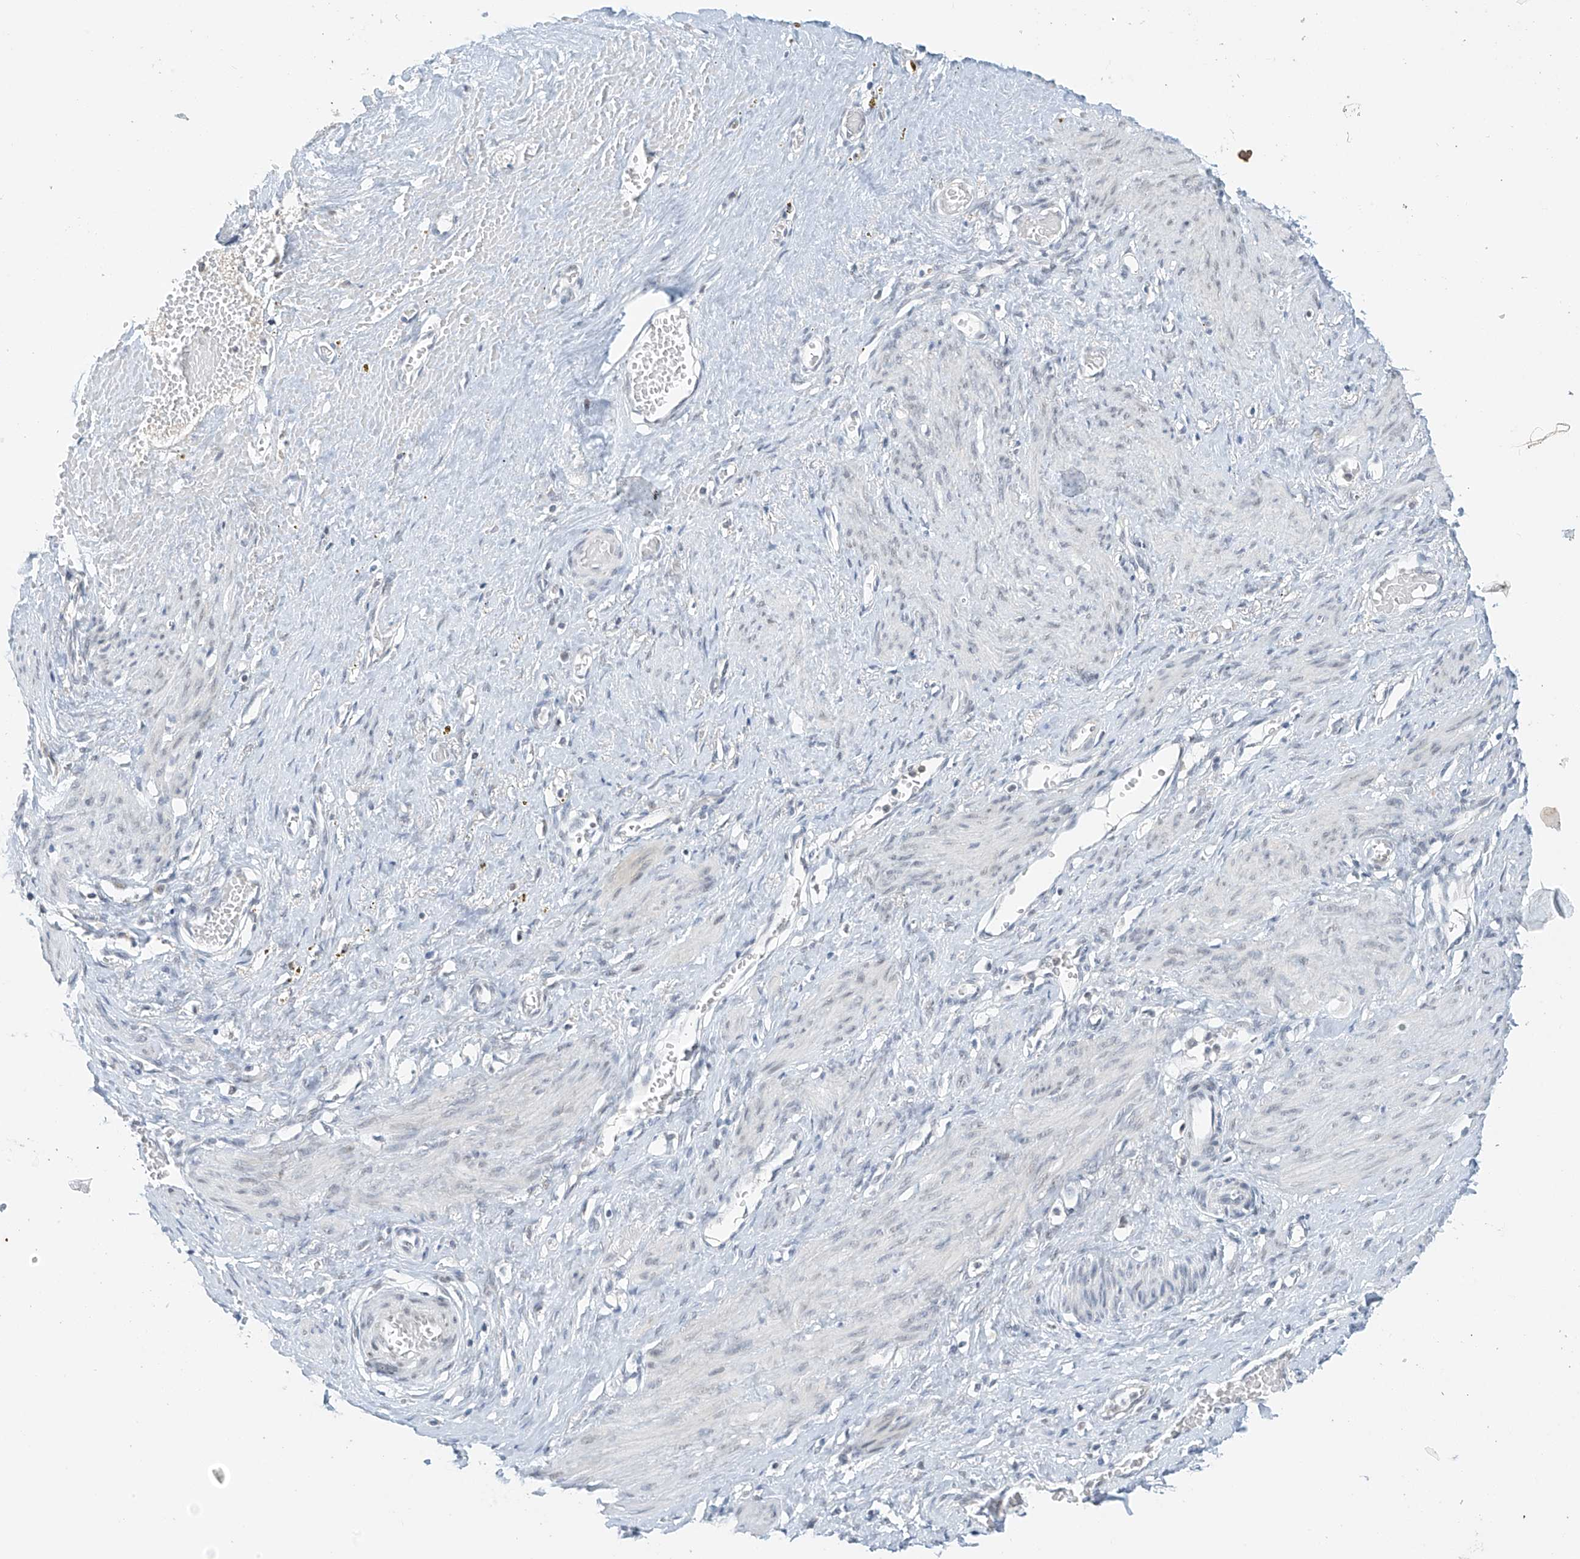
{"staining": {"intensity": "weak", "quantity": "<25%", "location": "nuclear"}, "tissue": "smooth muscle", "cell_type": "Smooth muscle cells", "image_type": "normal", "snomed": [{"axis": "morphology", "description": "Normal tissue, NOS"}, {"axis": "topography", "description": "Endometrium"}], "caption": "Smooth muscle was stained to show a protein in brown. There is no significant staining in smooth muscle cells. (DAB (3,3'-diaminobenzidine) IHC visualized using brightfield microscopy, high magnification).", "gene": "APLF", "patient": {"sex": "female", "age": 33}}